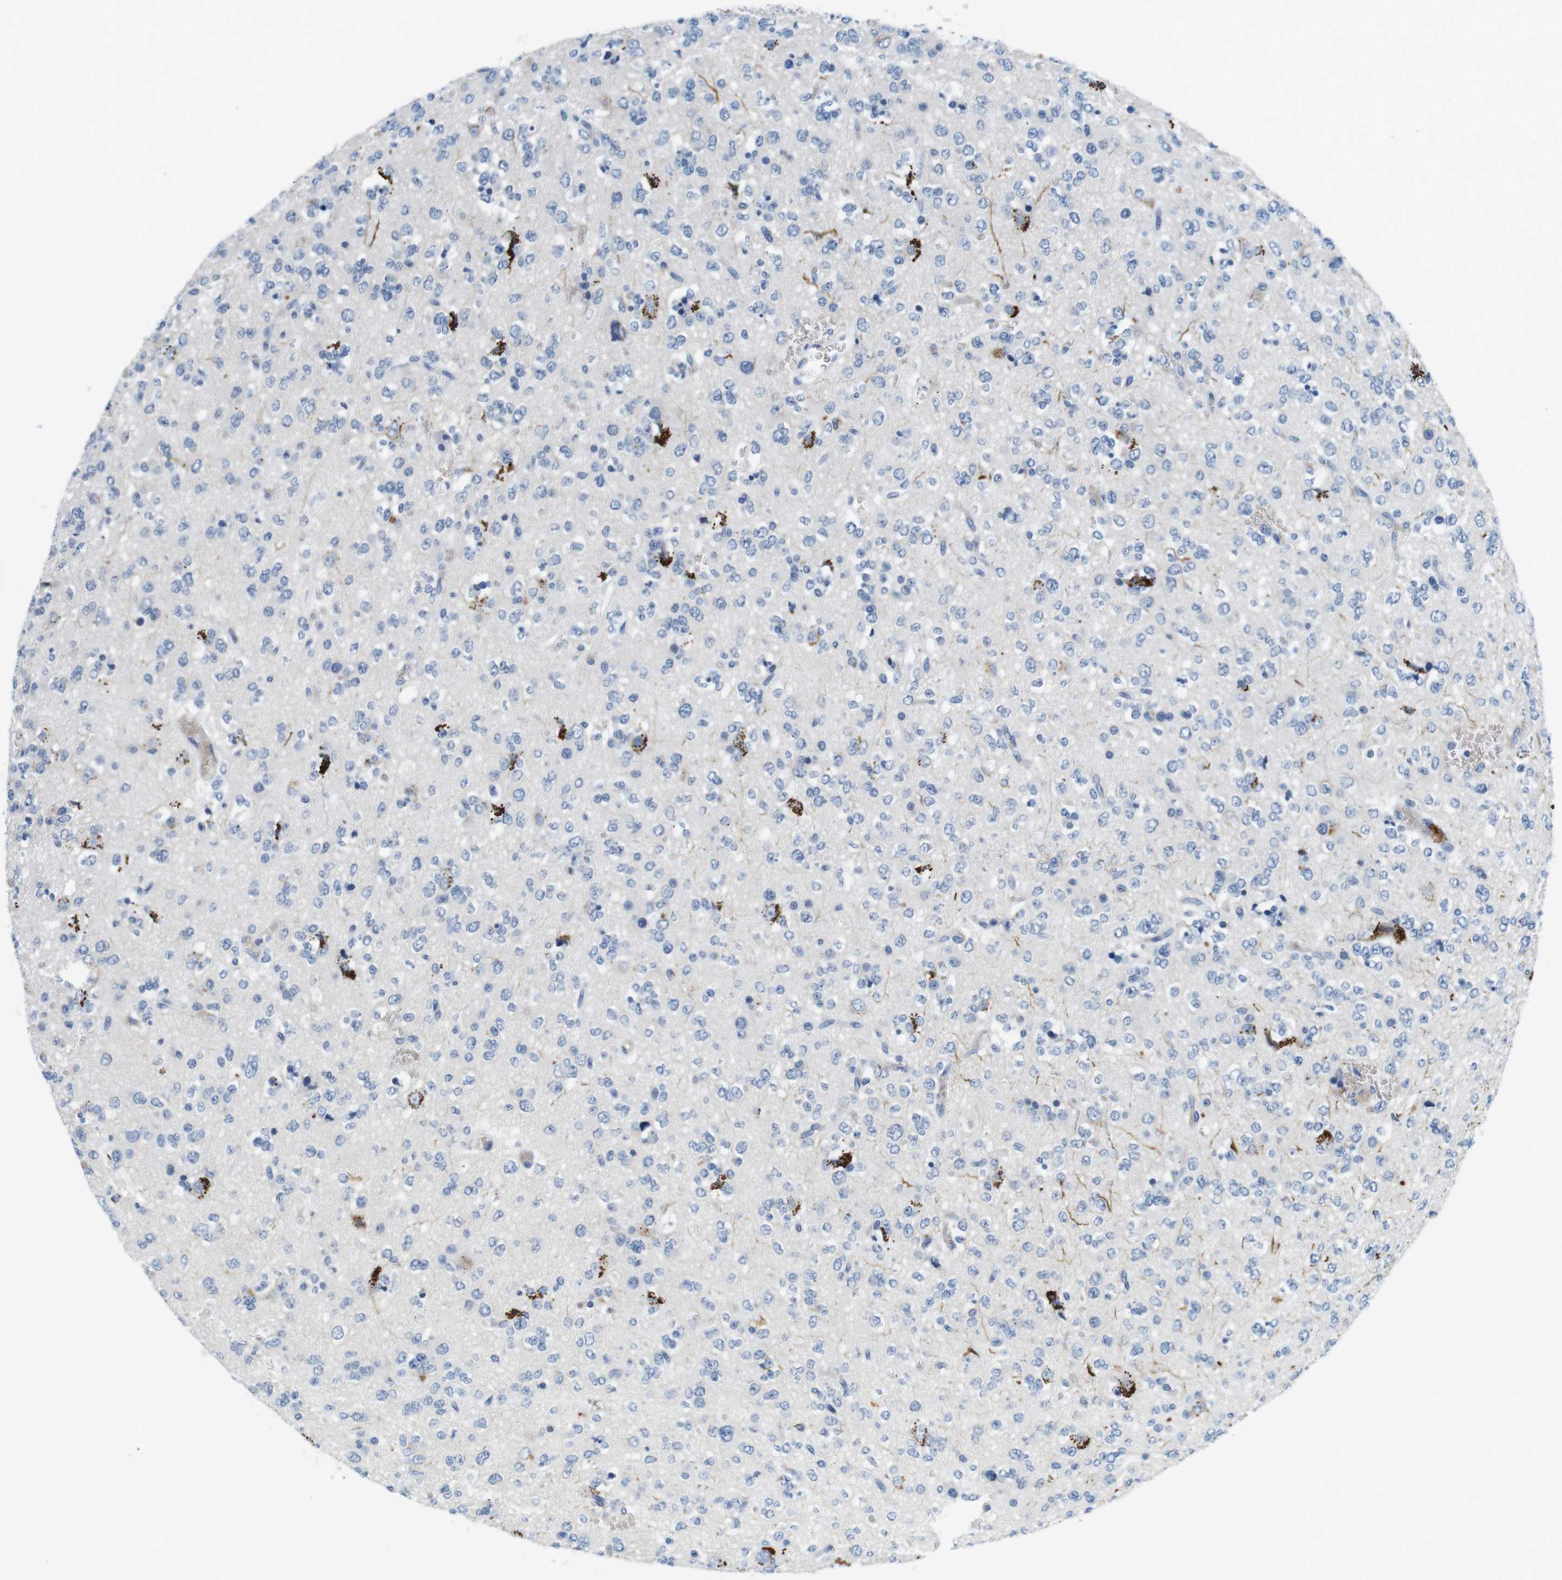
{"staining": {"intensity": "negative", "quantity": "none", "location": "none"}, "tissue": "glioma", "cell_type": "Tumor cells", "image_type": "cancer", "snomed": [{"axis": "morphology", "description": "Glioma, malignant, Low grade"}, {"axis": "topography", "description": "Brain"}], "caption": "This histopathology image is of glioma stained with immunohistochemistry to label a protein in brown with the nuclei are counter-stained blue. There is no positivity in tumor cells. Nuclei are stained in blue.", "gene": "TFAP2C", "patient": {"sex": "male", "age": 38}}